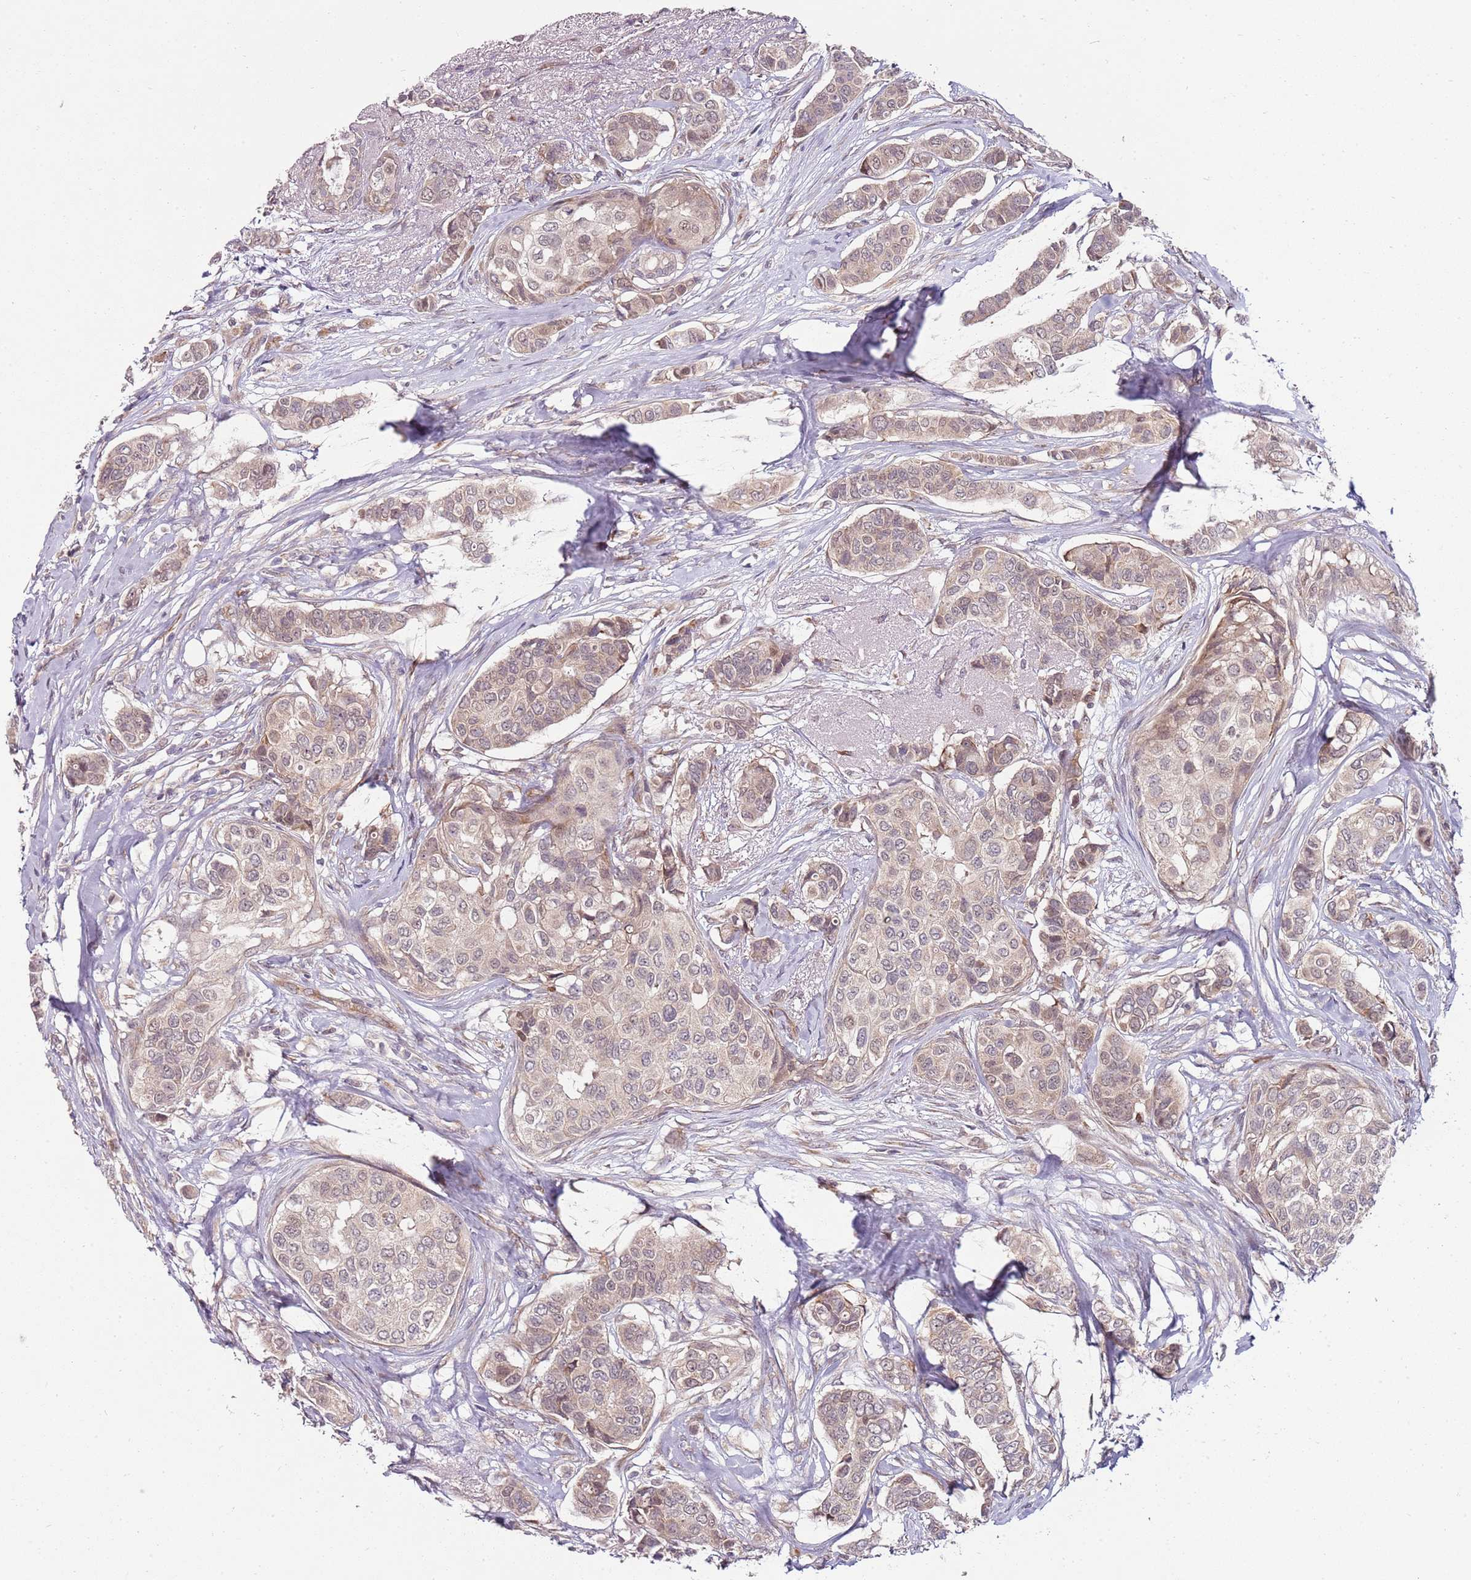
{"staining": {"intensity": "weak", "quantity": ">75%", "location": "cytoplasmic/membranous,nuclear"}, "tissue": "breast cancer", "cell_type": "Tumor cells", "image_type": "cancer", "snomed": [{"axis": "morphology", "description": "Lobular carcinoma"}, {"axis": "topography", "description": "Breast"}], "caption": "Immunohistochemistry (DAB) staining of breast lobular carcinoma shows weak cytoplasmic/membranous and nuclear protein expression in approximately >75% of tumor cells.", "gene": "FBXL22", "patient": {"sex": "female", "age": 51}}